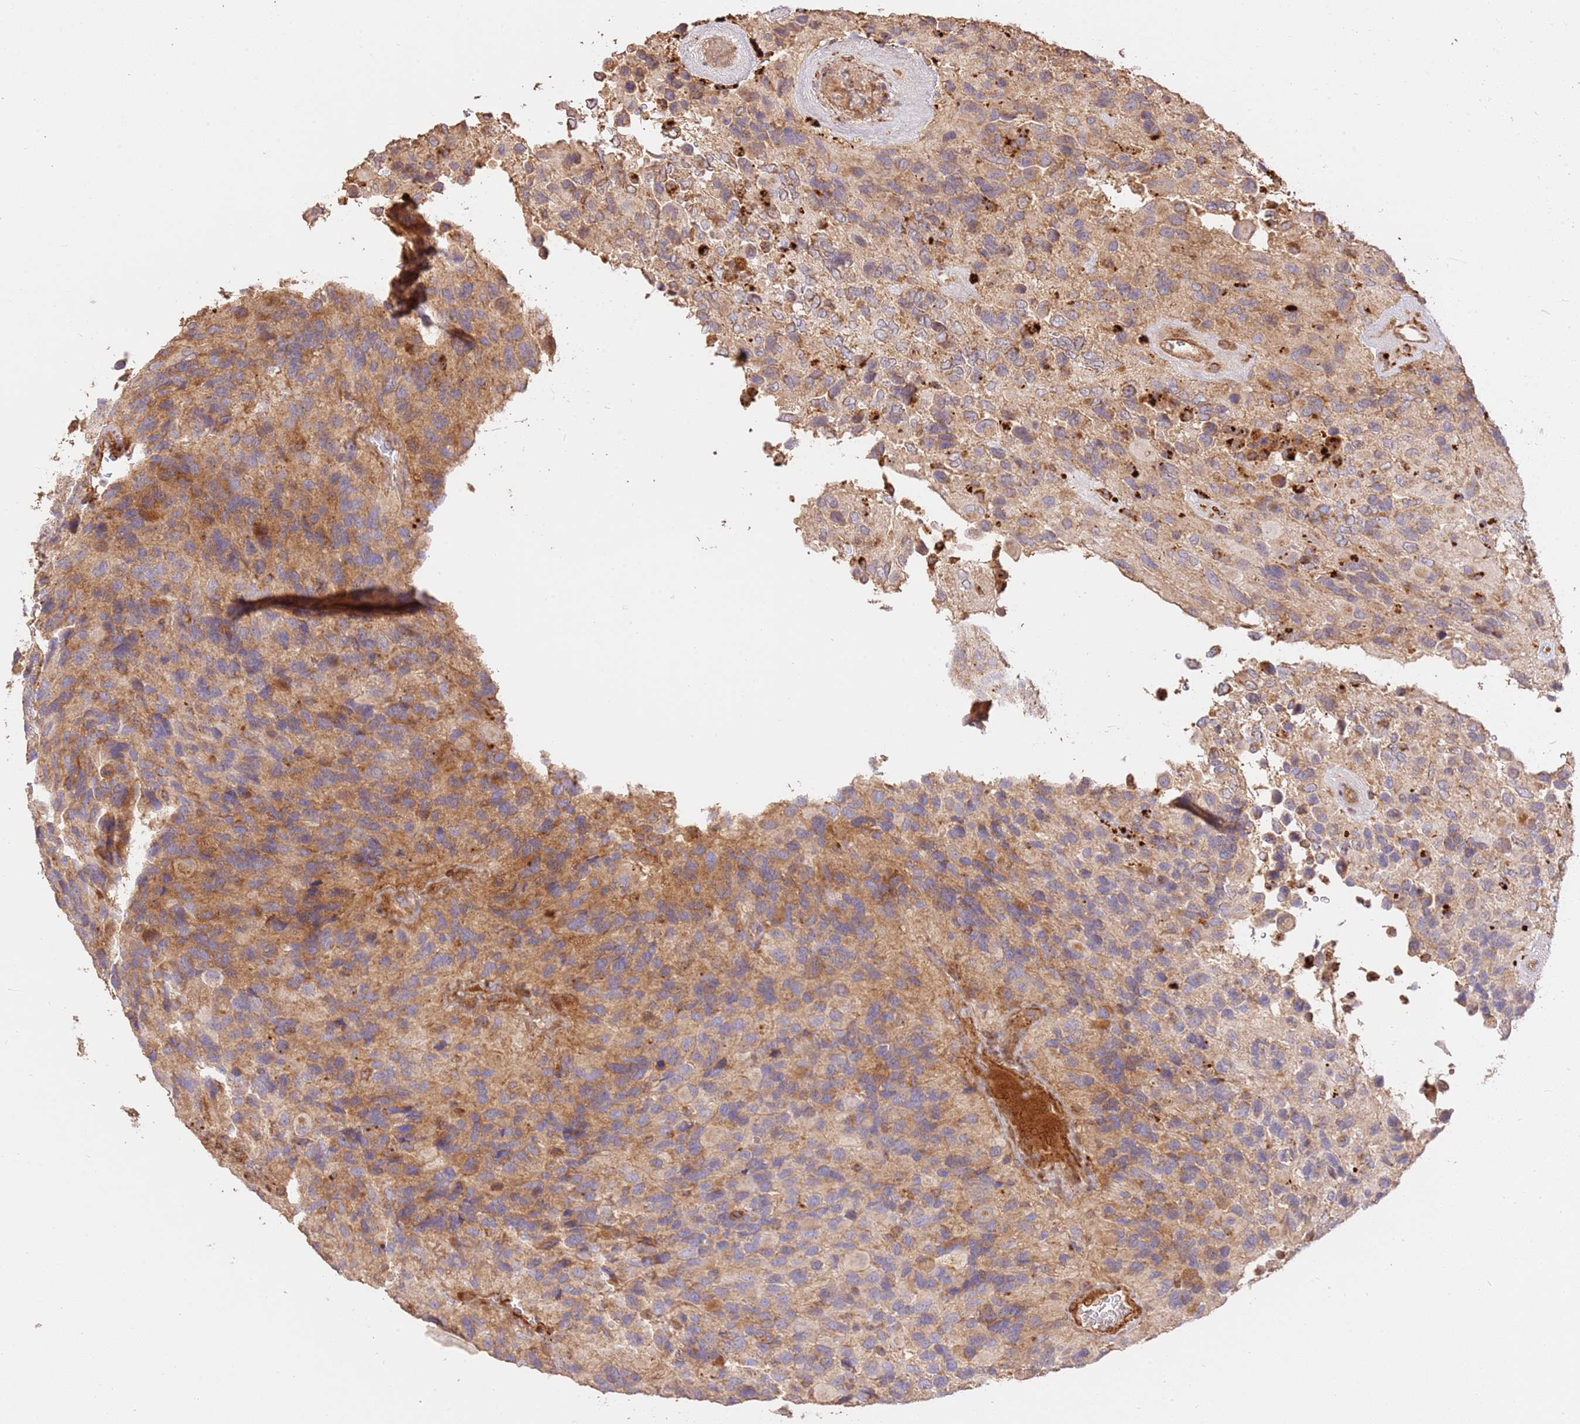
{"staining": {"intensity": "moderate", "quantity": "25%-75%", "location": "cytoplasmic/membranous"}, "tissue": "glioma", "cell_type": "Tumor cells", "image_type": "cancer", "snomed": [{"axis": "morphology", "description": "Glioma, malignant, High grade"}, {"axis": "topography", "description": "Brain"}], "caption": "Human glioma stained for a protein (brown) exhibits moderate cytoplasmic/membranous positive expression in approximately 25%-75% of tumor cells.", "gene": "CEP55", "patient": {"sex": "male", "age": 77}}